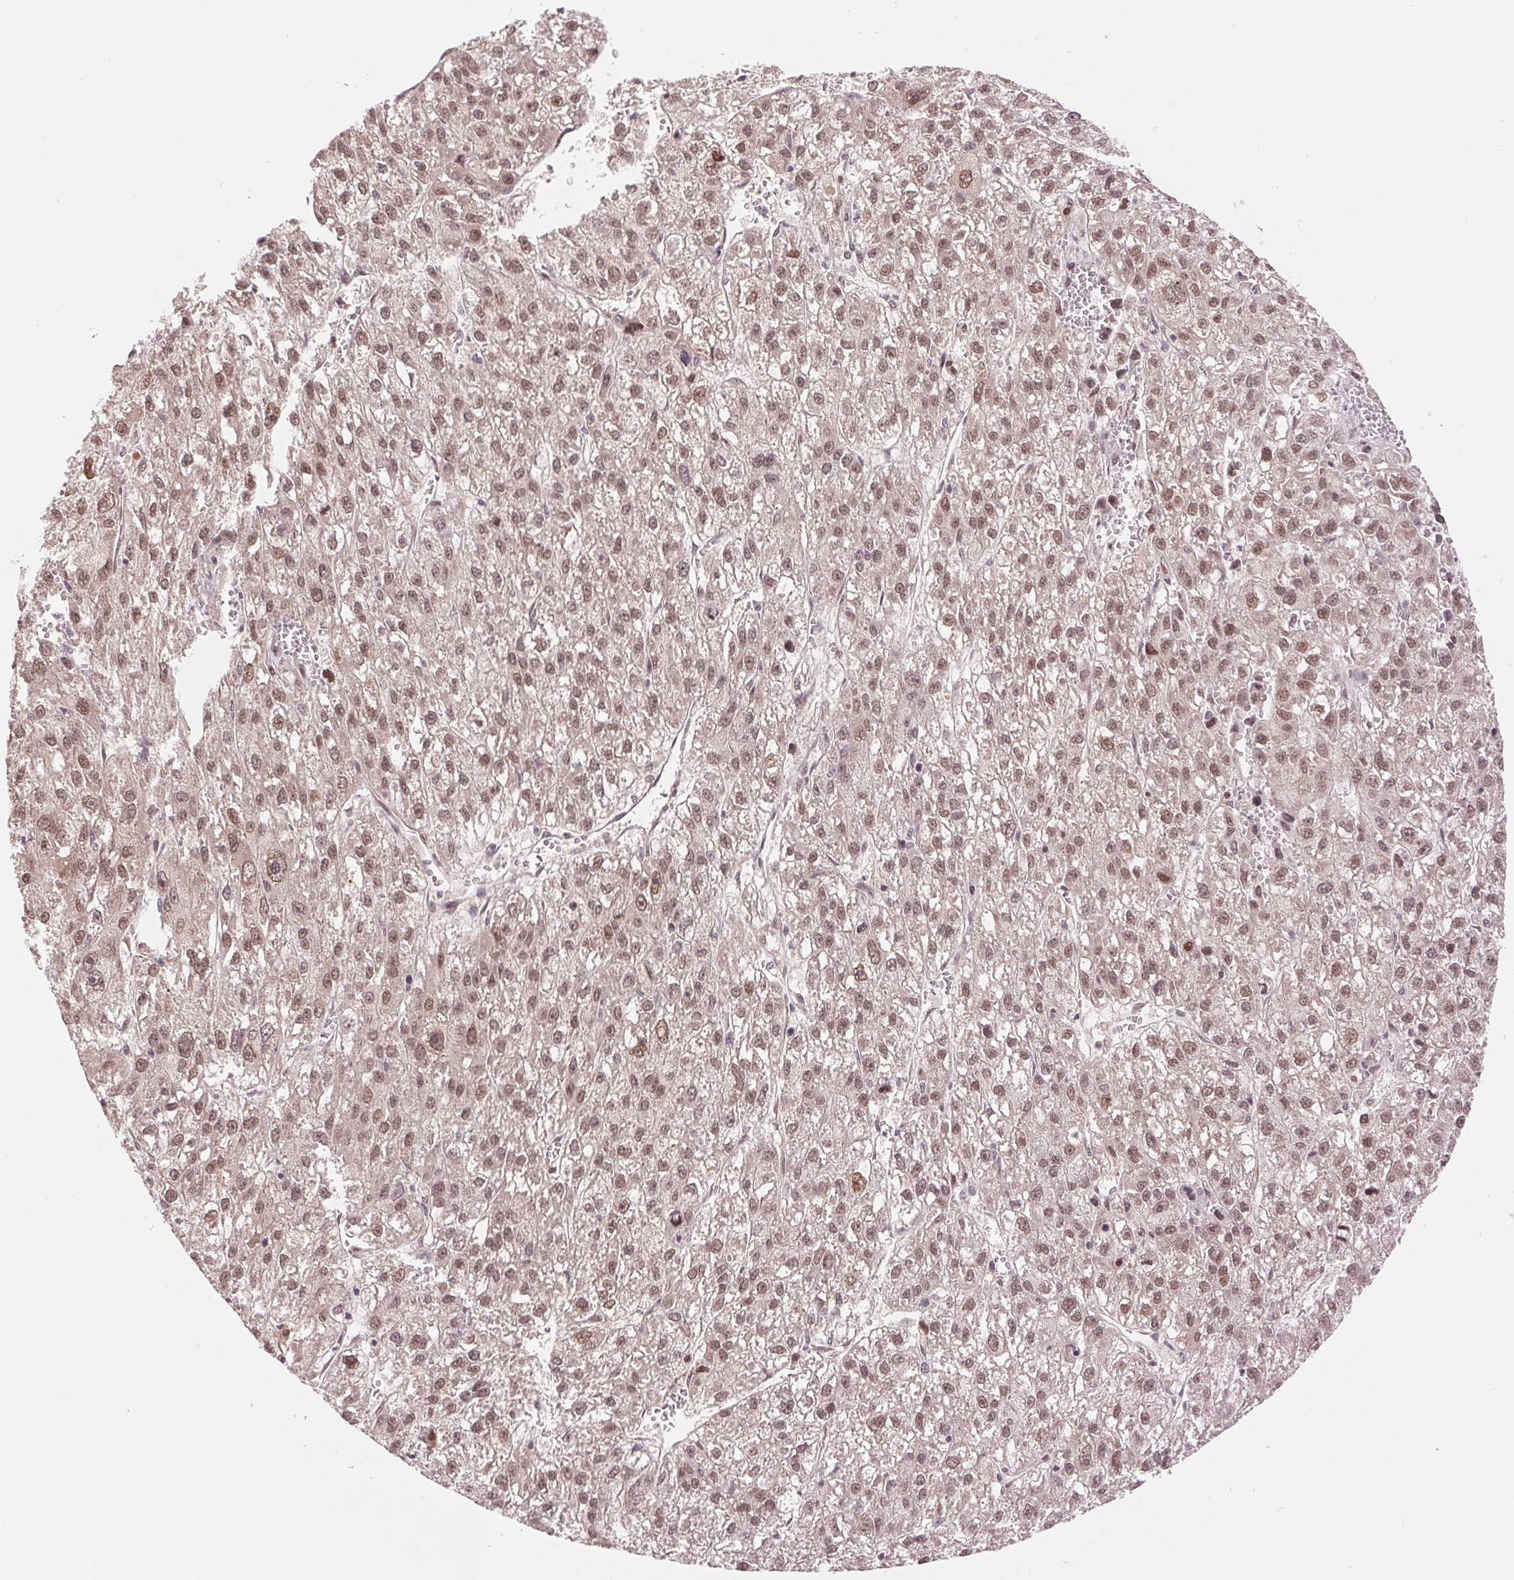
{"staining": {"intensity": "moderate", "quantity": ">75%", "location": "nuclear"}, "tissue": "liver cancer", "cell_type": "Tumor cells", "image_type": "cancer", "snomed": [{"axis": "morphology", "description": "Carcinoma, Hepatocellular, NOS"}, {"axis": "topography", "description": "Liver"}], "caption": "Protein staining by immunohistochemistry (IHC) displays moderate nuclear staining in about >75% of tumor cells in liver cancer.", "gene": "ERI3", "patient": {"sex": "female", "age": 70}}